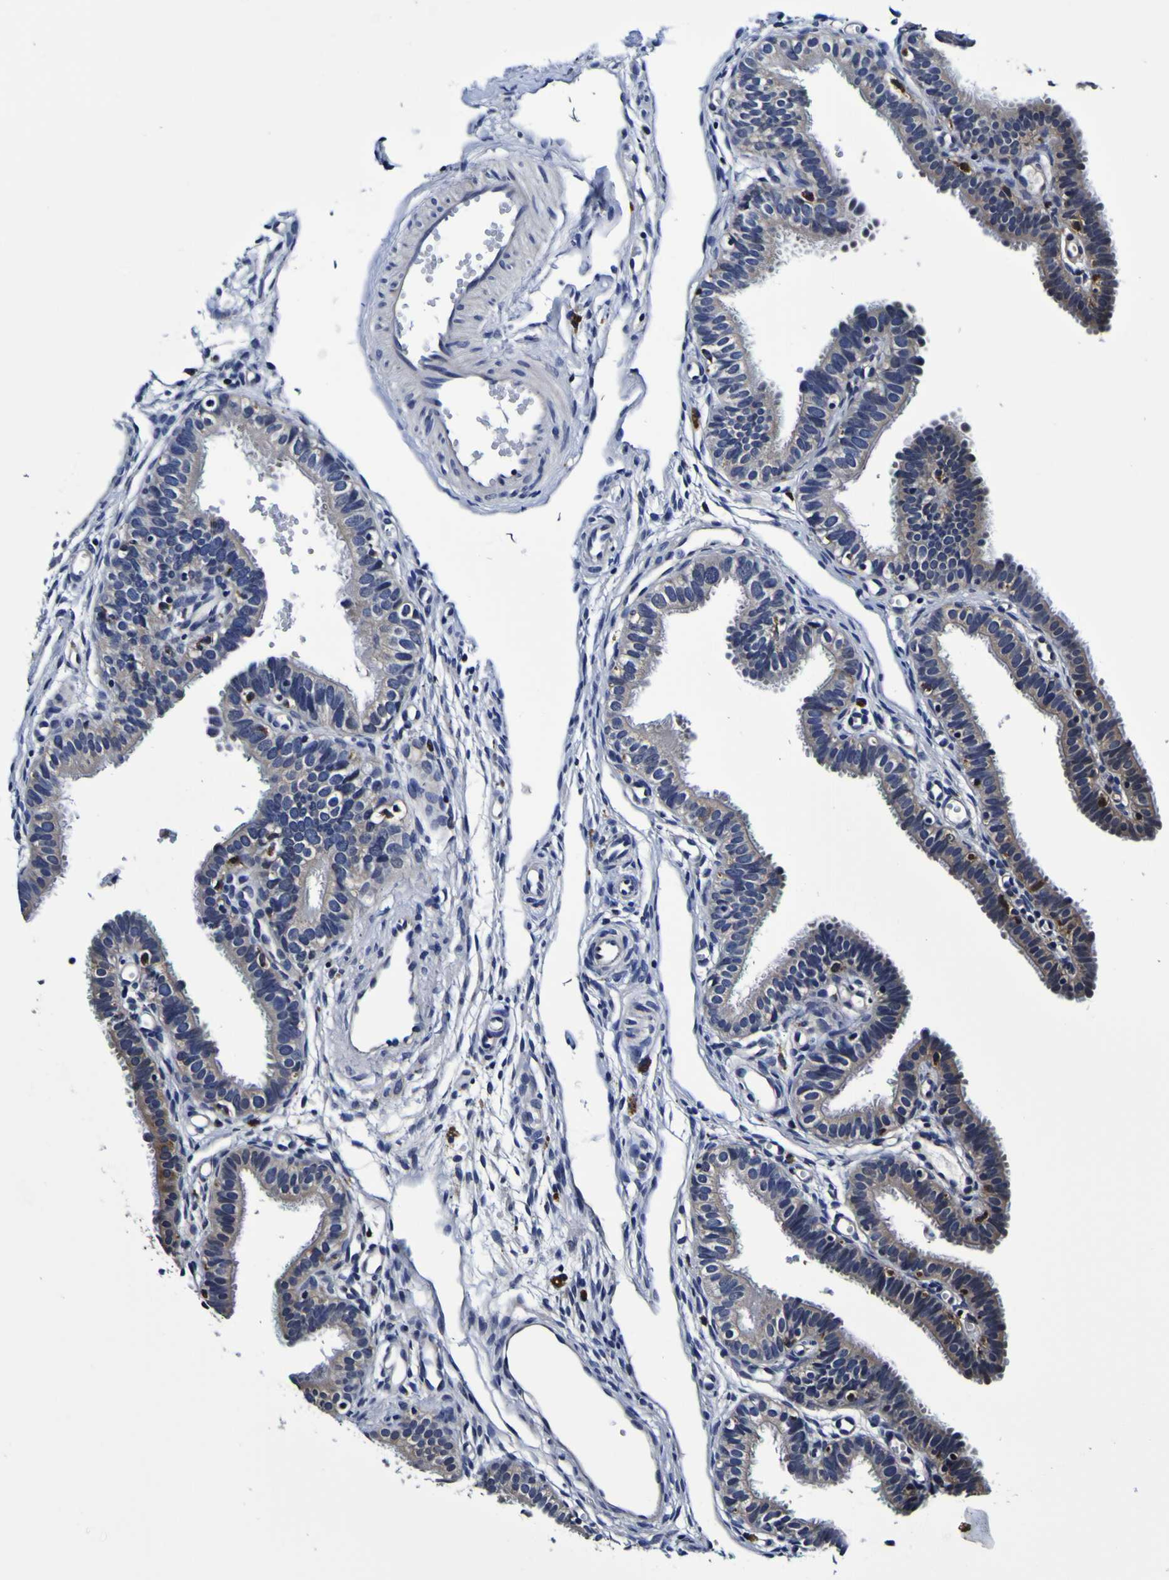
{"staining": {"intensity": "negative", "quantity": "none", "location": "none"}, "tissue": "fallopian tube", "cell_type": "Glandular cells", "image_type": "normal", "snomed": [{"axis": "morphology", "description": "Normal tissue, NOS"}, {"axis": "topography", "description": "Fallopian tube"}, {"axis": "topography", "description": "Placenta"}], "caption": "High magnification brightfield microscopy of benign fallopian tube stained with DAB (brown) and counterstained with hematoxylin (blue): glandular cells show no significant staining. The staining is performed using DAB brown chromogen with nuclei counter-stained in using hematoxylin.", "gene": "GPX1", "patient": {"sex": "female", "age": 34}}